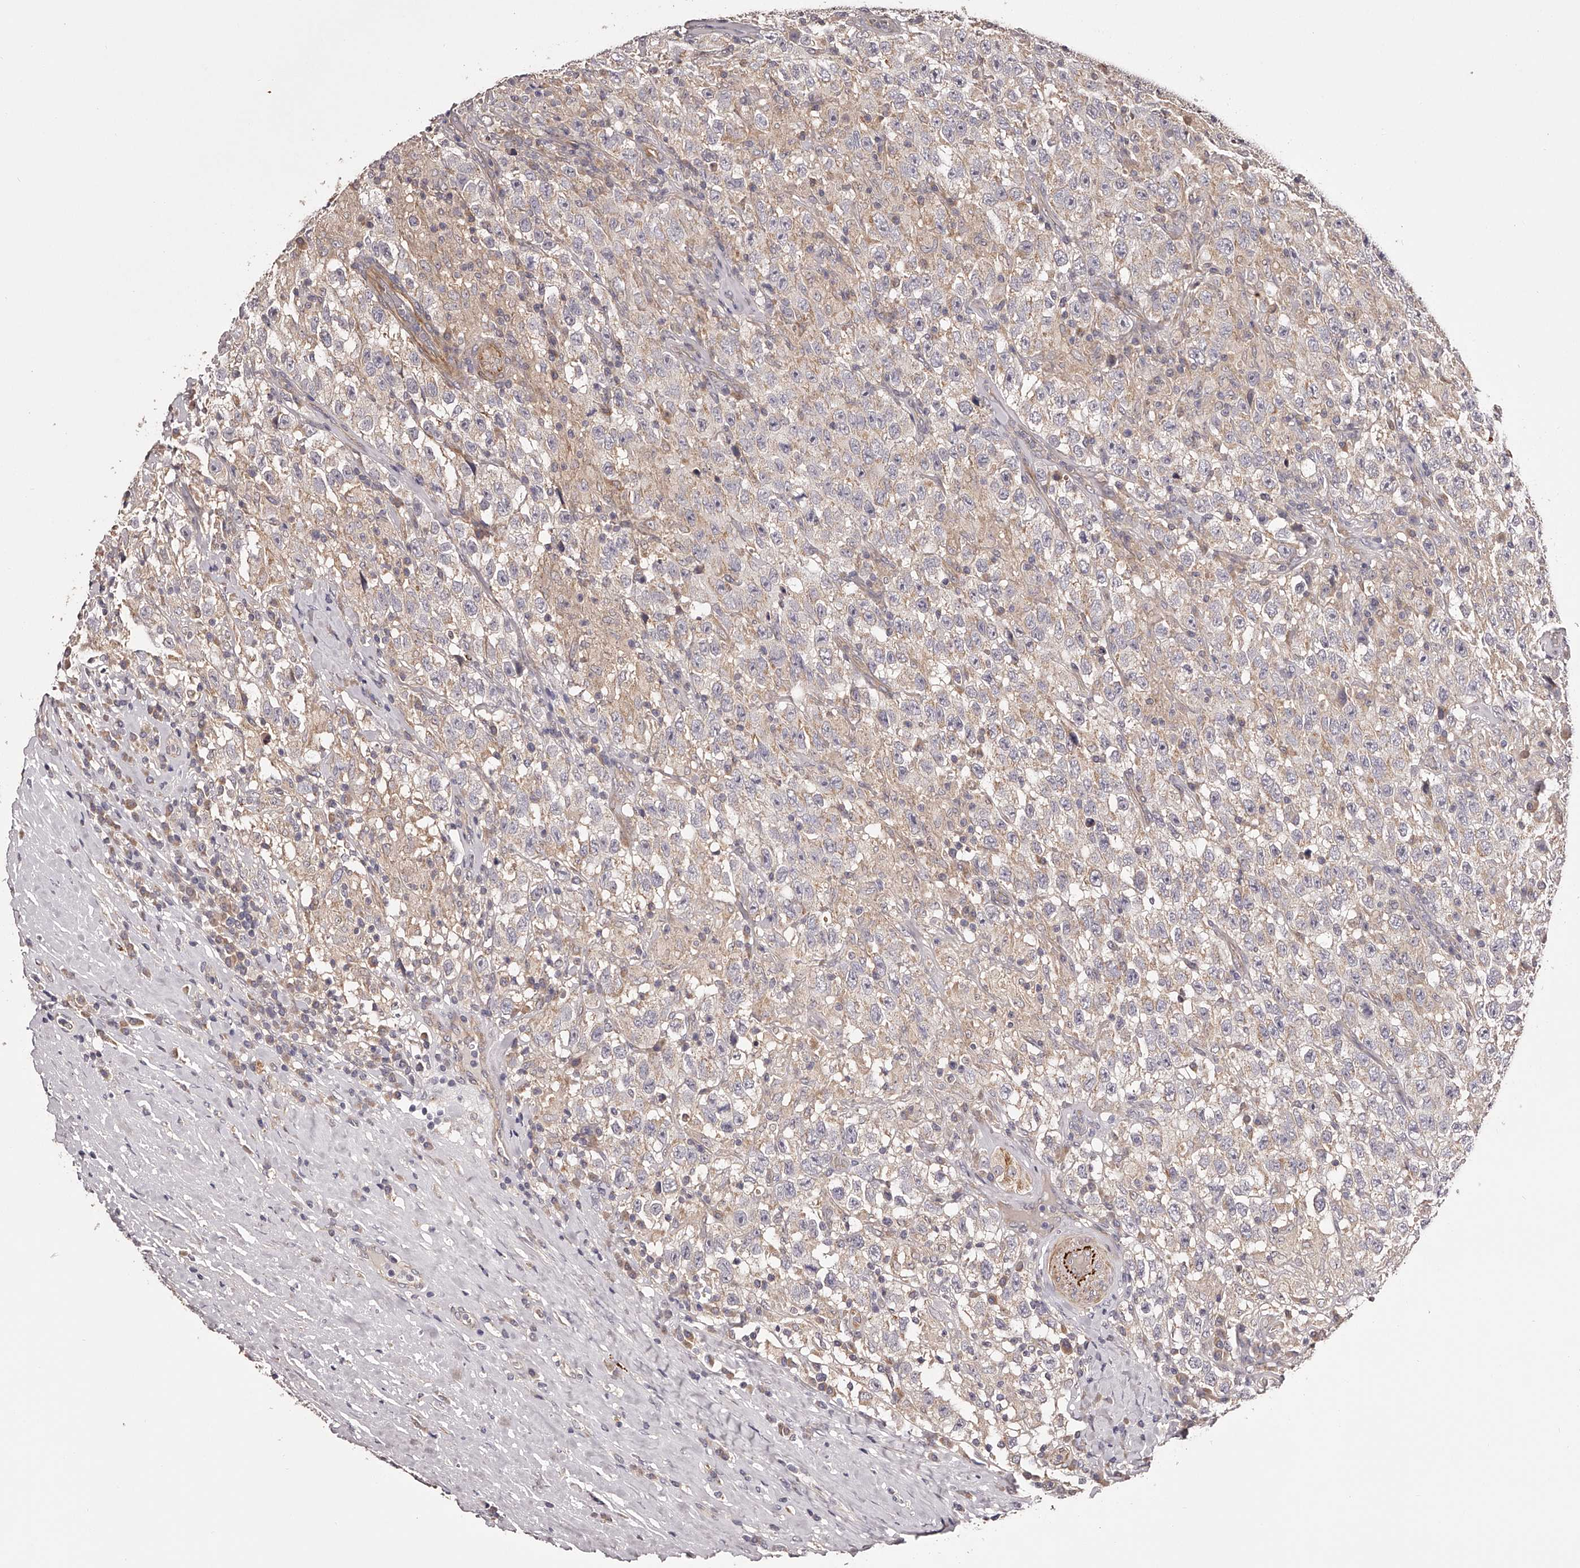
{"staining": {"intensity": "weak", "quantity": "25%-75%", "location": "cytoplasmic/membranous"}, "tissue": "testis cancer", "cell_type": "Tumor cells", "image_type": "cancer", "snomed": [{"axis": "morphology", "description": "Seminoma, NOS"}, {"axis": "topography", "description": "Testis"}], "caption": "DAB immunohistochemical staining of testis seminoma shows weak cytoplasmic/membranous protein positivity in approximately 25%-75% of tumor cells.", "gene": "ODF2L", "patient": {"sex": "male", "age": 41}}